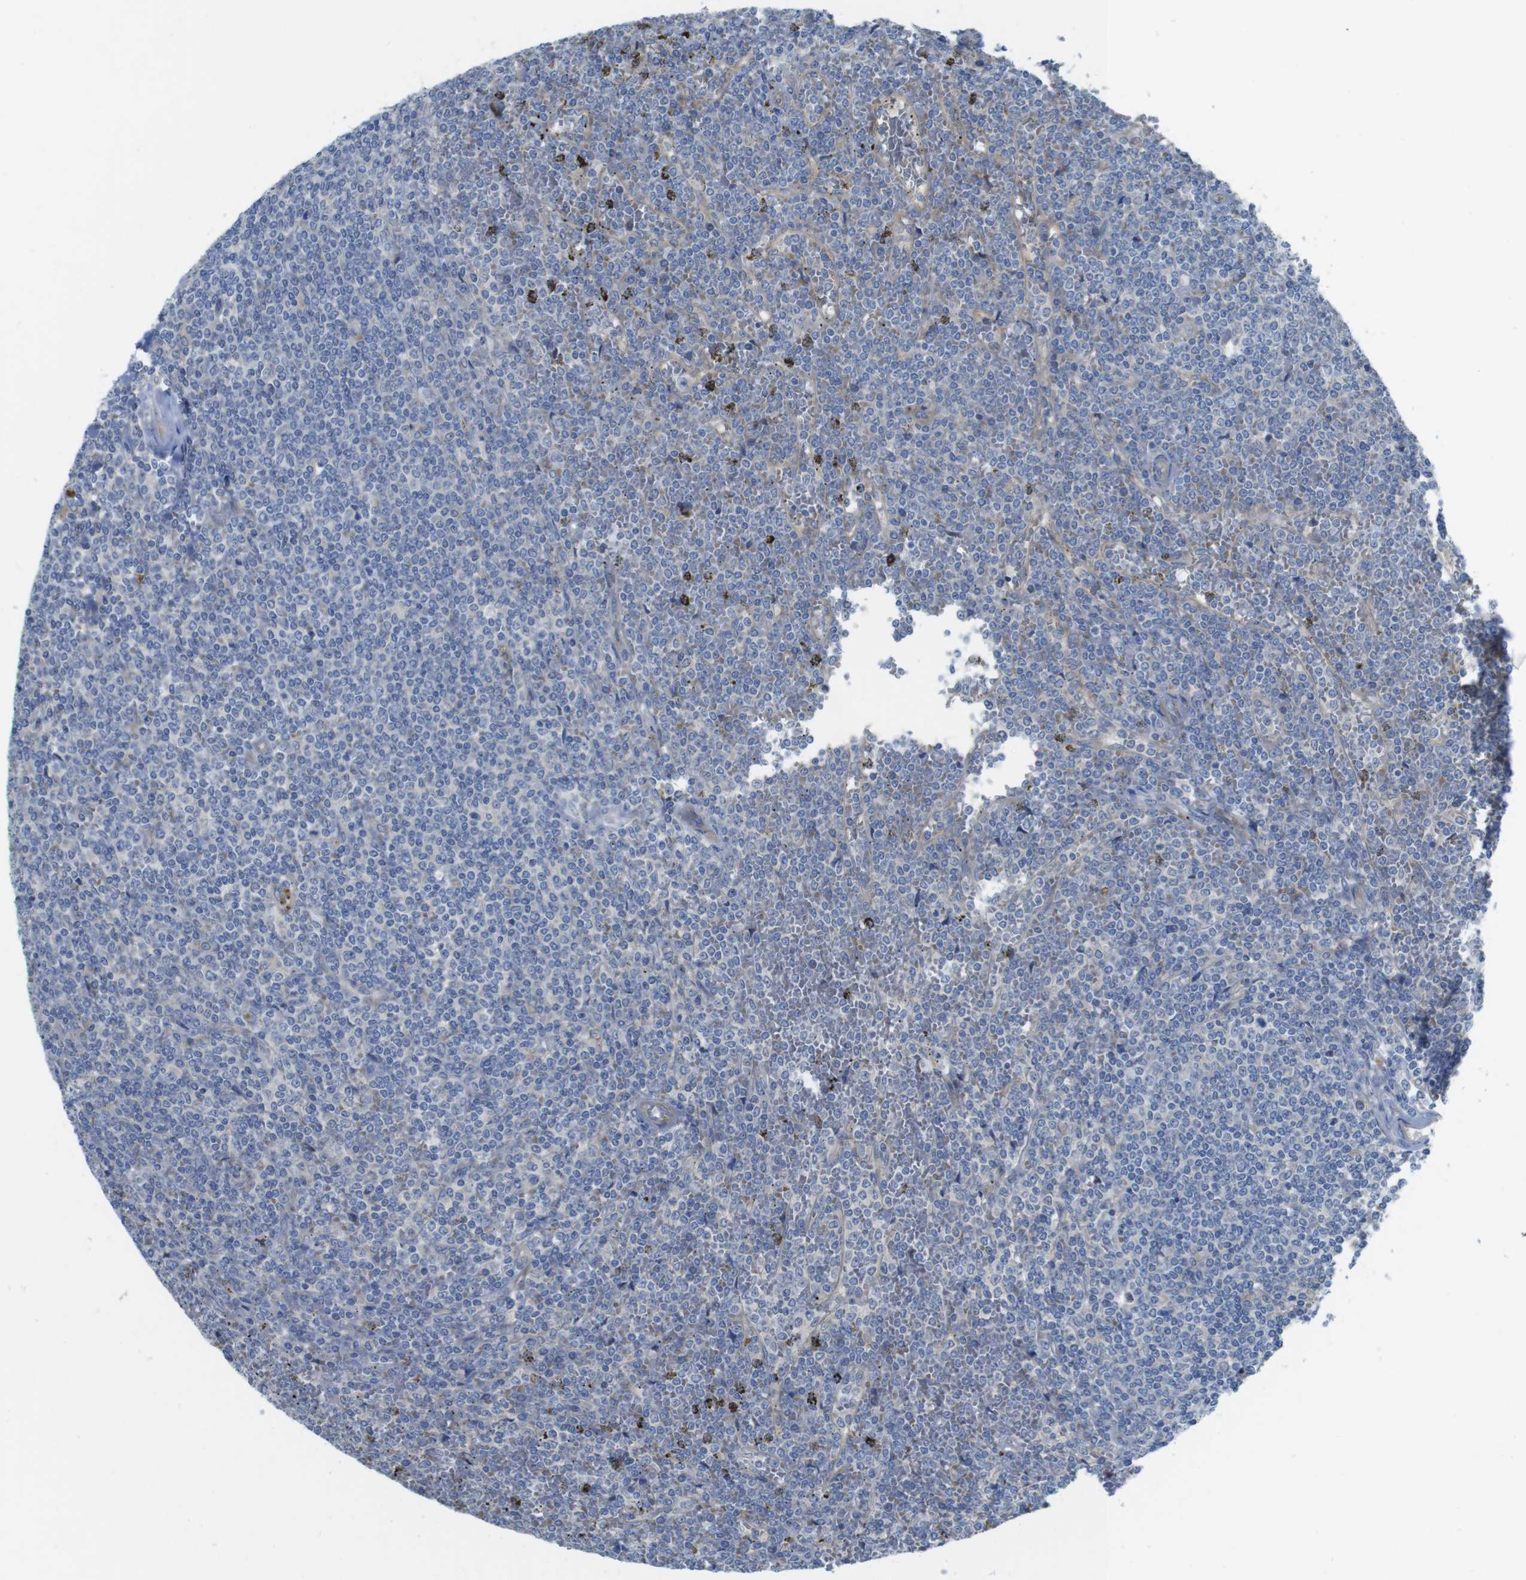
{"staining": {"intensity": "negative", "quantity": "none", "location": "none"}, "tissue": "lymphoma", "cell_type": "Tumor cells", "image_type": "cancer", "snomed": [{"axis": "morphology", "description": "Malignant lymphoma, non-Hodgkin's type, Low grade"}, {"axis": "topography", "description": "Spleen"}], "caption": "This photomicrograph is of malignant lymphoma, non-Hodgkin's type (low-grade) stained with immunohistochemistry to label a protein in brown with the nuclei are counter-stained blue. There is no positivity in tumor cells.", "gene": "TMEM234", "patient": {"sex": "female", "age": 19}}